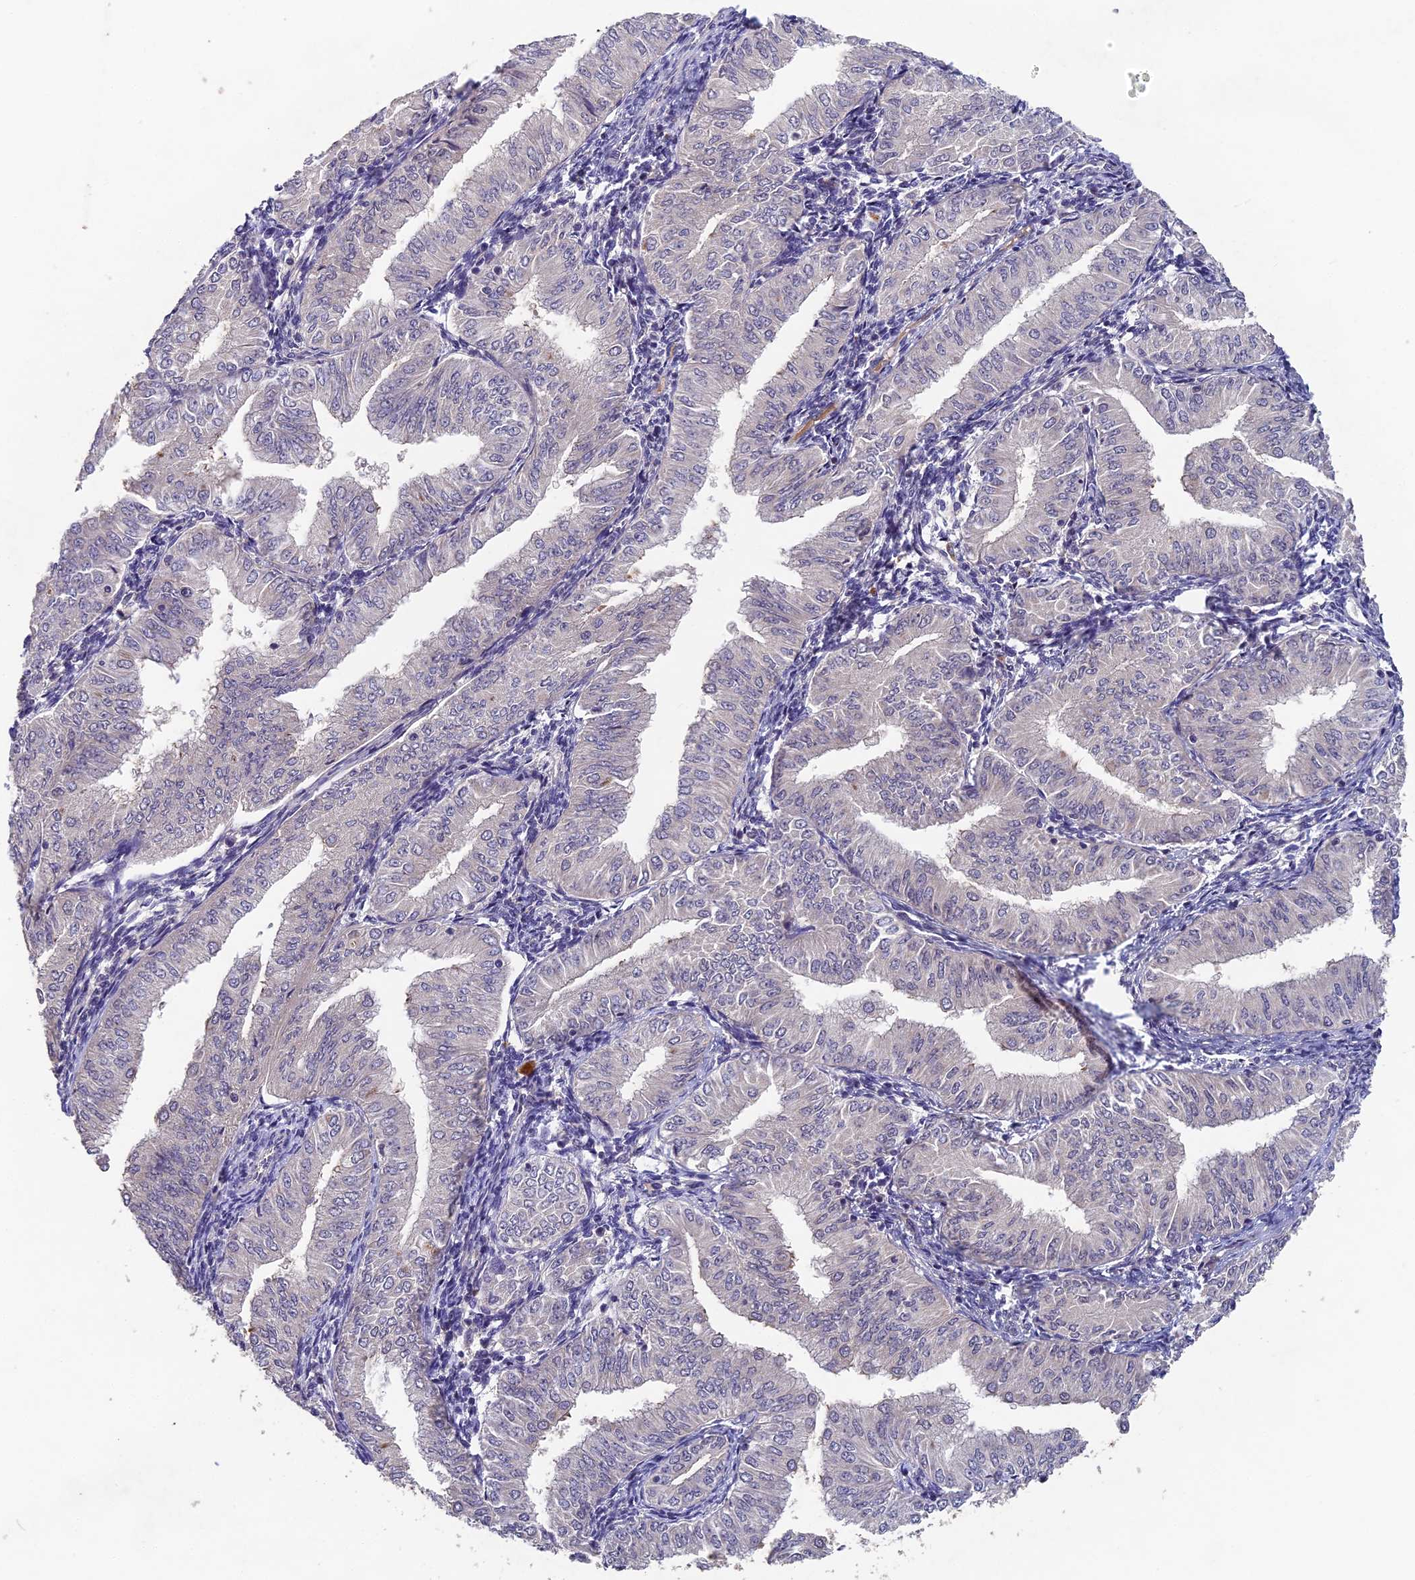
{"staining": {"intensity": "negative", "quantity": "none", "location": "none"}, "tissue": "endometrial cancer", "cell_type": "Tumor cells", "image_type": "cancer", "snomed": [{"axis": "morphology", "description": "Normal tissue, NOS"}, {"axis": "morphology", "description": "Adenocarcinoma, NOS"}, {"axis": "topography", "description": "Endometrium"}], "caption": "Endometrial adenocarcinoma stained for a protein using immunohistochemistry demonstrates no positivity tumor cells.", "gene": "ADAMTS13", "patient": {"sex": "female", "age": 53}}